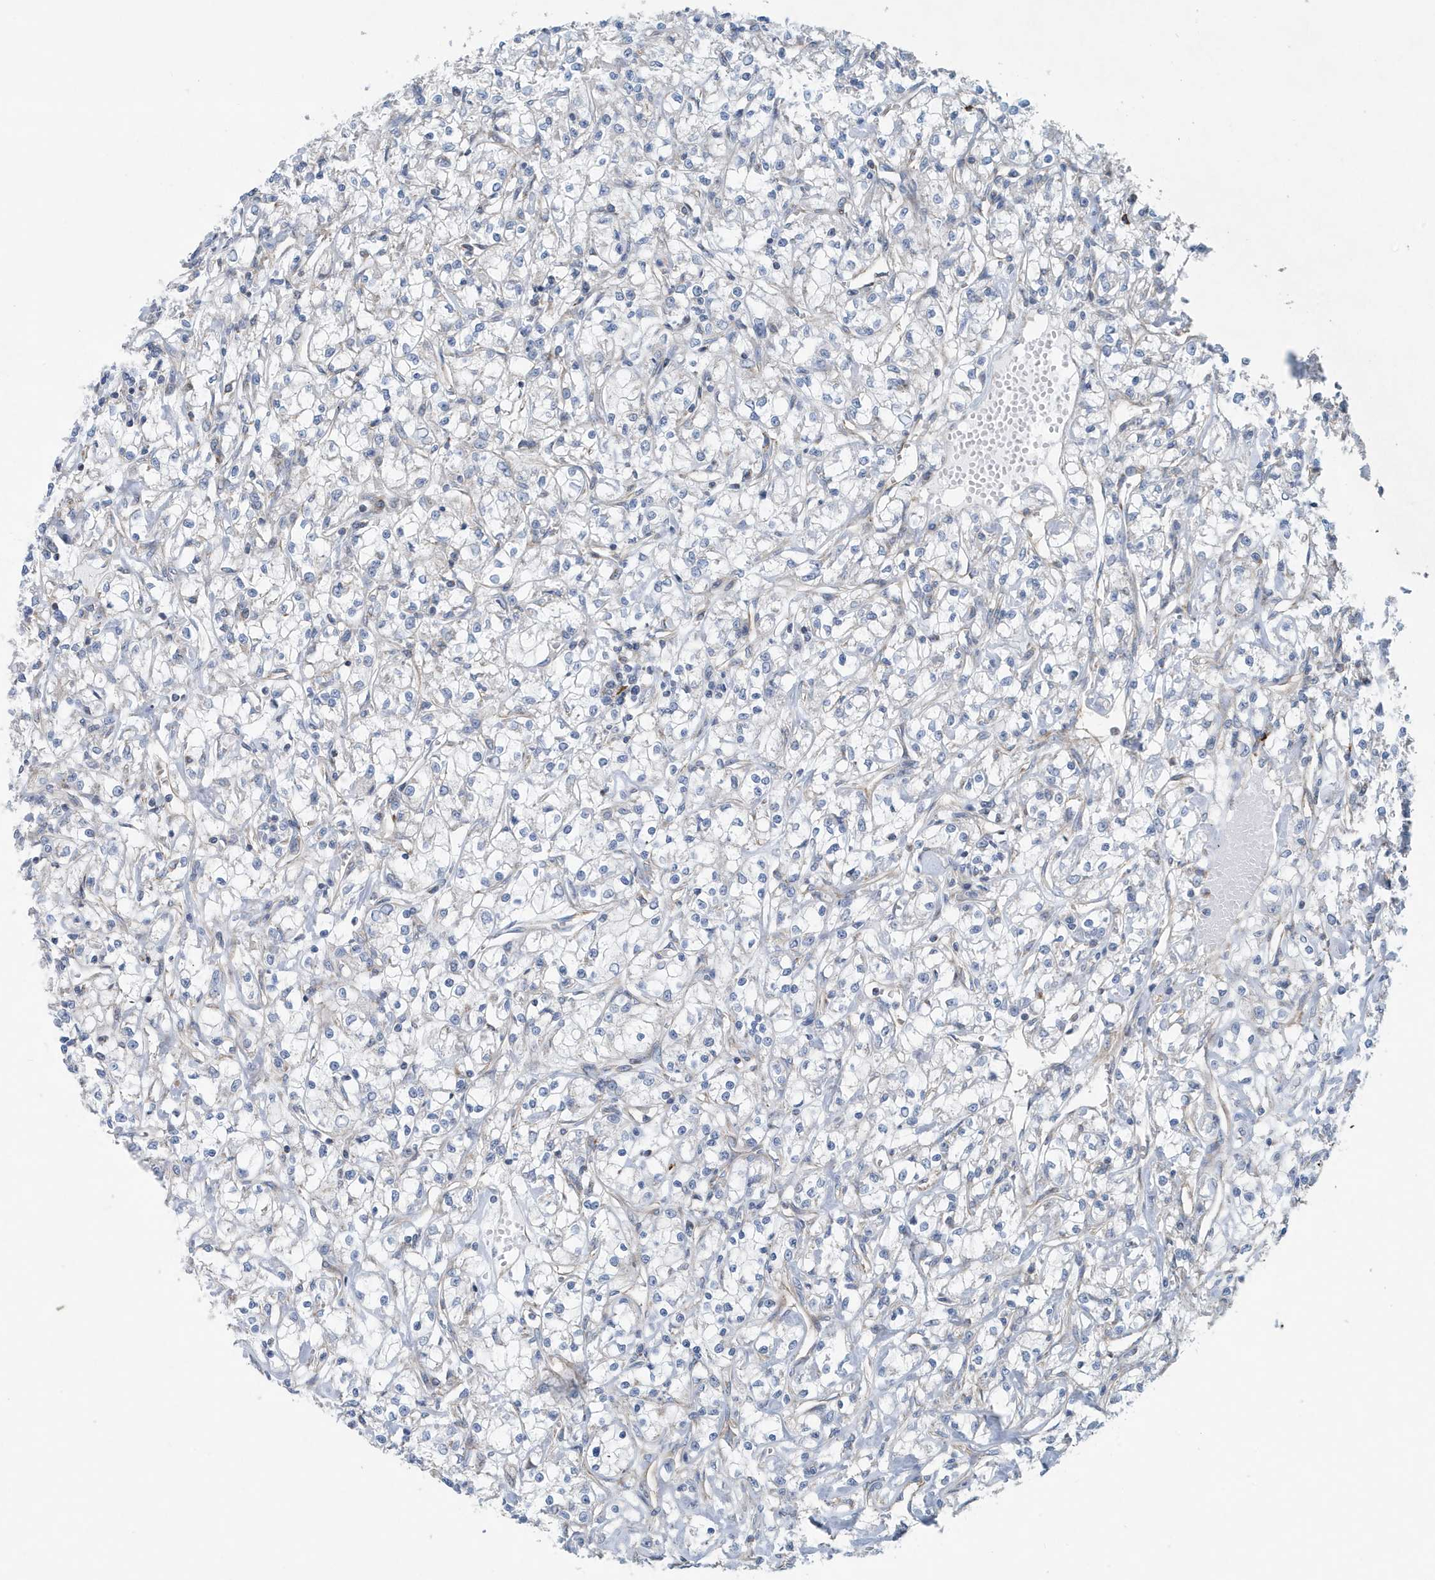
{"staining": {"intensity": "negative", "quantity": "none", "location": "none"}, "tissue": "renal cancer", "cell_type": "Tumor cells", "image_type": "cancer", "snomed": [{"axis": "morphology", "description": "Adenocarcinoma, NOS"}, {"axis": "topography", "description": "Kidney"}], "caption": "An image of renal cancer (adenocarcinoma) stained for a protein displays no brown staining in tumor cells.", "gene": "PPM1M", "patient": {"sex": "female", "age": 59}}